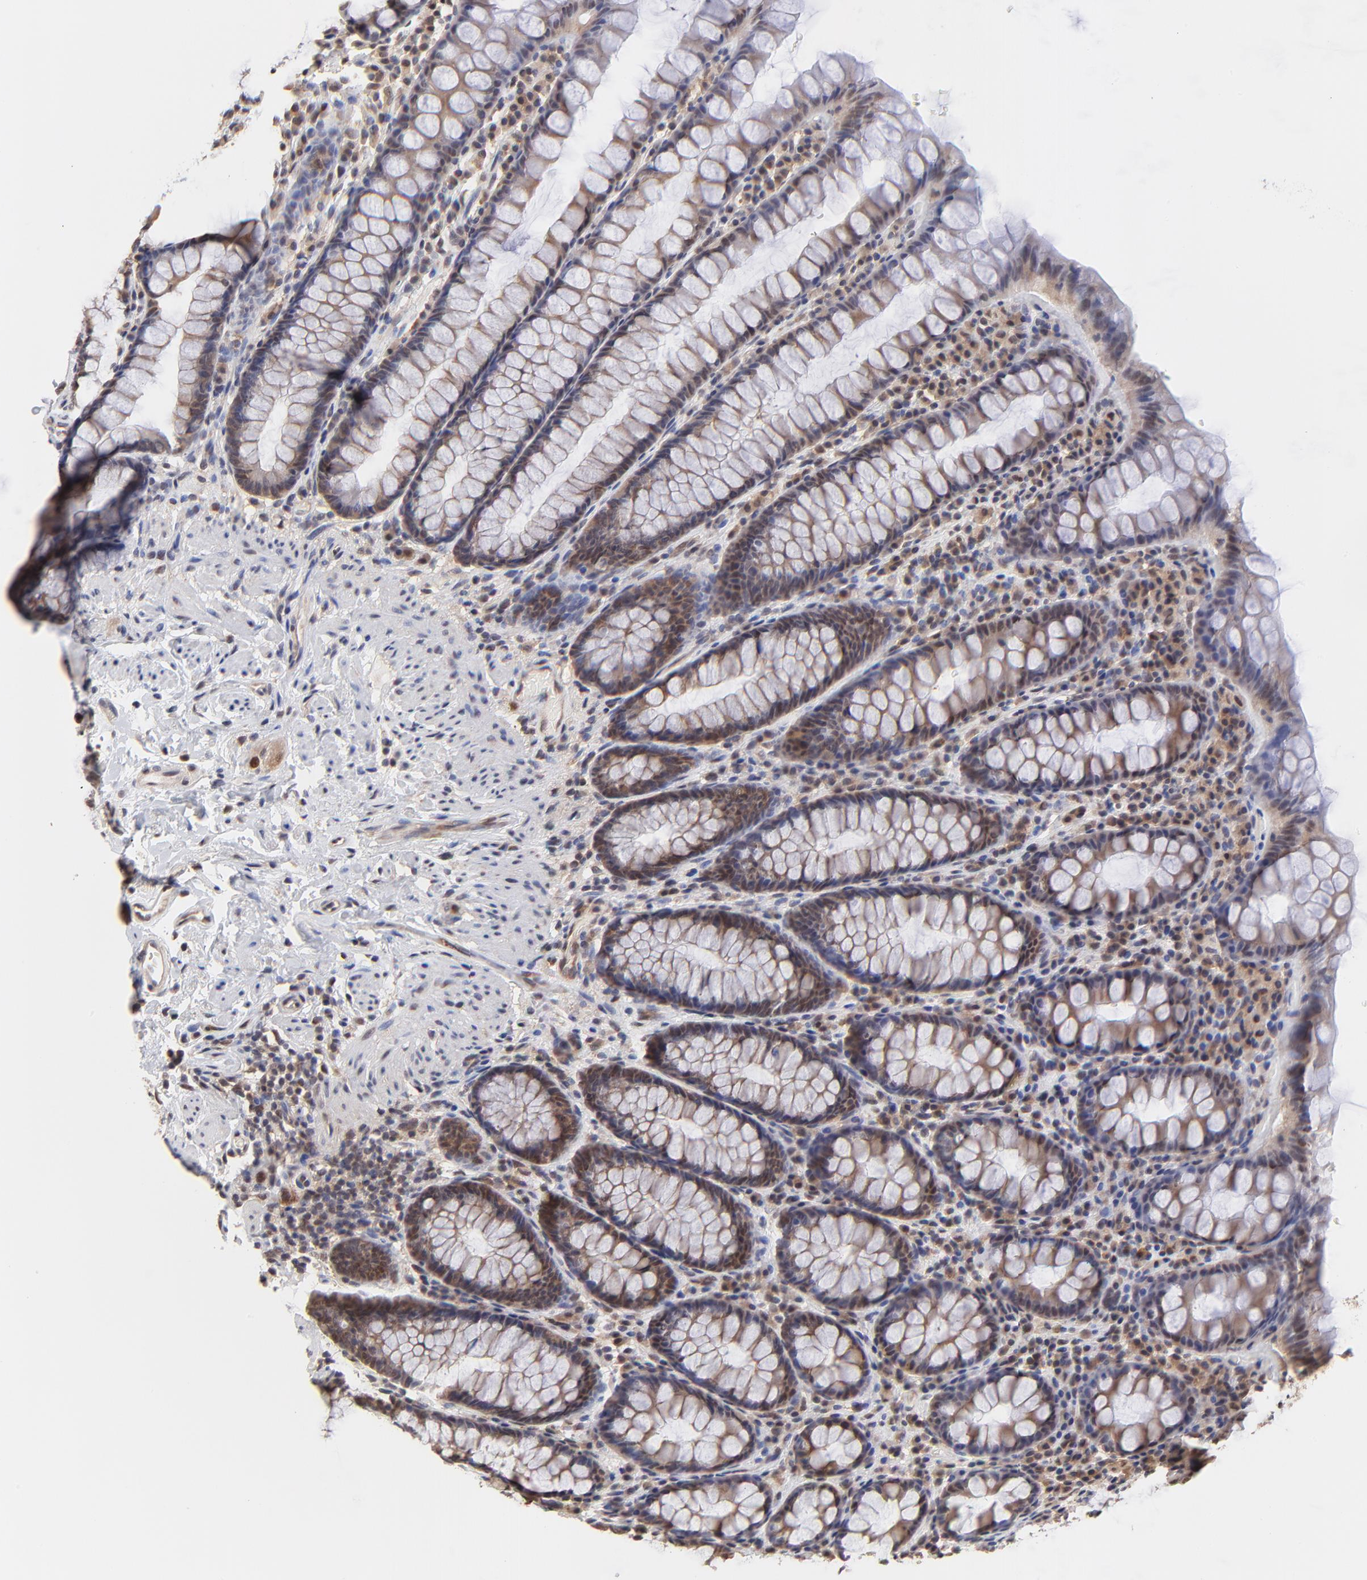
{"staining": {"intensity": "weak", "quantity": ">75%", "location": "nuclear"}, "tissue": "rectum", "cell_type": "Glandular cells", "image_type": "normal", "snomed": [{"axis": "morphology", "description": "Normal tissue, NOS"}, {"axis": "topography", "description": "Rectum"}], "caption": "Immunohistochemistry of normal human rectum exhibits low levels of weak nuclear positivity in about >75% of glandular cells. (DAB (3,3'-diaminobenzidine) = brown stain, brightfield microscopy at high magnification).", "gene": "PSMC4", "patient": {"sex": "male", "age": 92}}